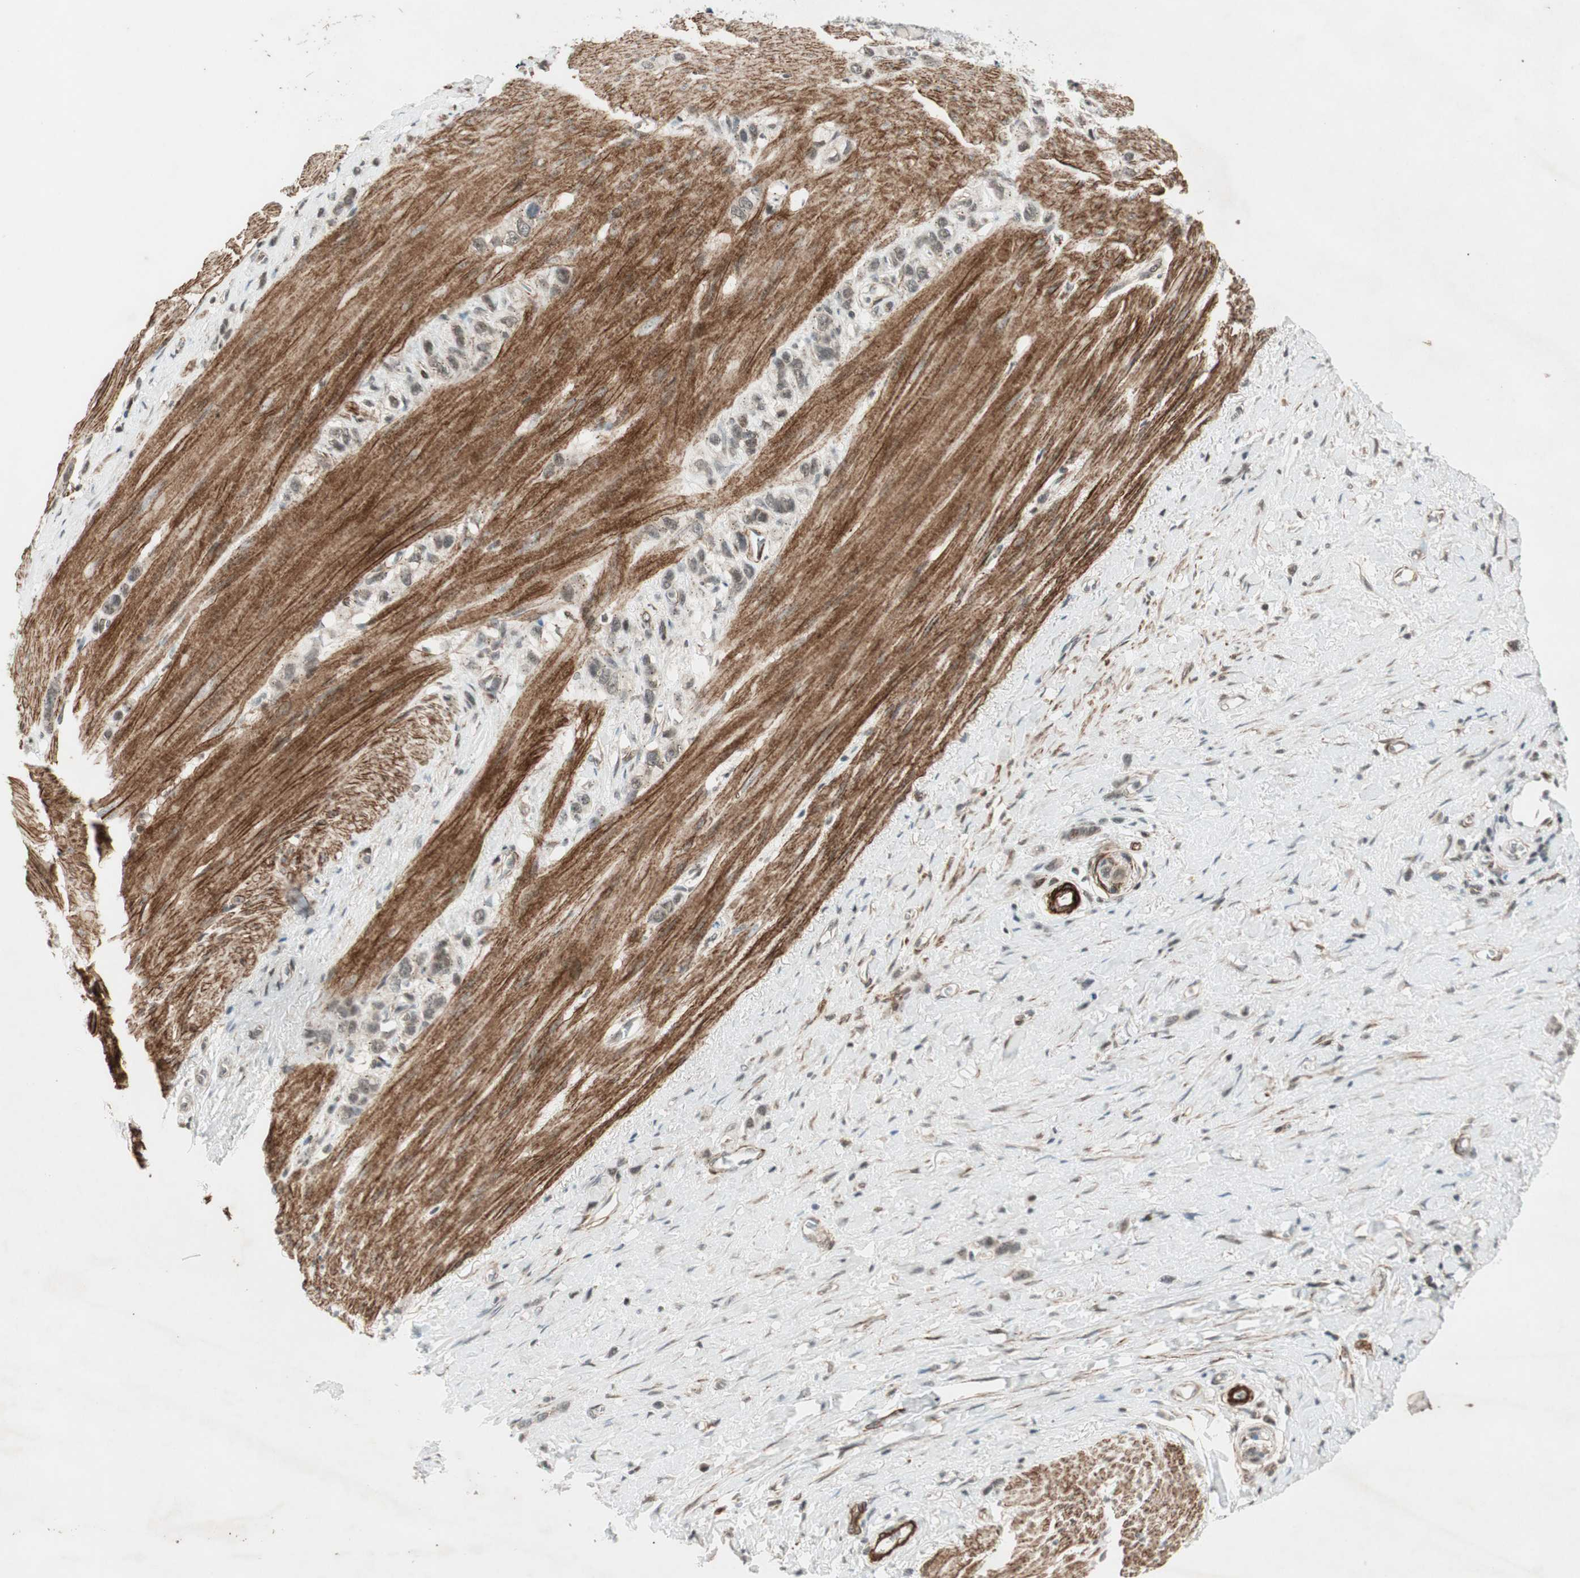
{"staining": {"intensity": "weak", "quantity": ">75%", "location": "nuclear"}, "tissue": "stomach cancer", "cell_type": "Tumor cells", "image_type": "cancer", "snomed": [{"axis": "morphology", "description": "Normal tissue, NOS"}, {"axis": "morphology", "description": "Adenocarcinoma, NOS"}, {"axis": "morphology", "description": "Adenocarcinoma, High grade"}, {"axis": "topography", "description": "Stomach, upper"}, {"axis": "topography", "description": "Stomach"}], "caption": "A low amount of weak nuclear positivity is present in about >75% of tumor cells in adenocarcinoma (stomach) tissue. Immunohistochemistry (ihc) stains the protein in brown and the nuclei are stained blue.", "gene": "CDK19", "patient": {"sex": "female", "age": 65}}